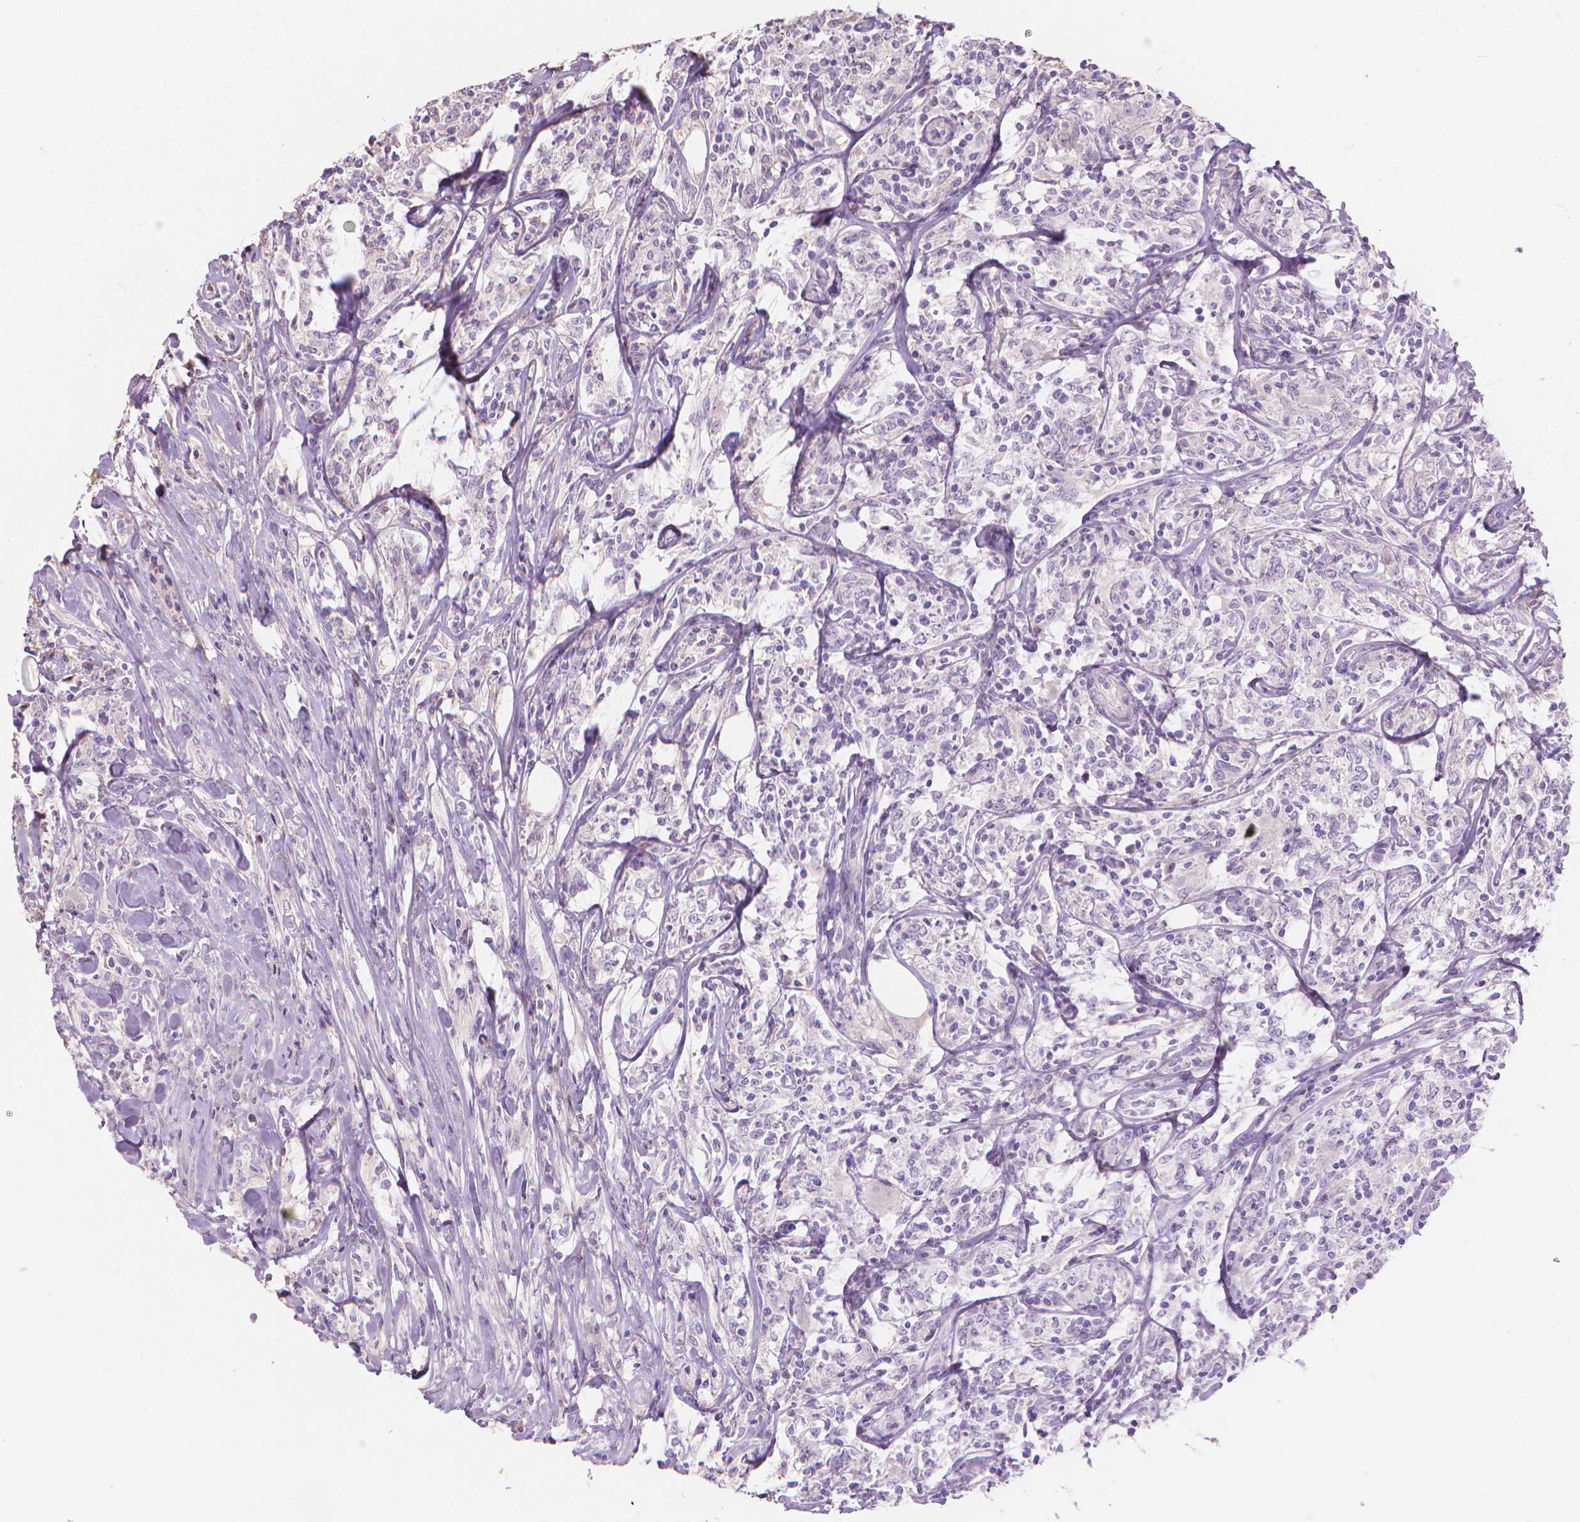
{"staining": {"intensity": "negative", "quantity": "none", "location": "none"}, "tissue": "lymphoma", "cell_type": "Tumor cells", "image_type": "cancer", "snomed": [{"axis": "morphology", "description": "Malignant lymphoma, non-Hodgkin's type, High grade"}, {"axis": "topography", "description": "Lymph node"}], "caption": "A photomicrograph of human malignant lymphoma, non-Hodgkin's type (high-grade) is negative for staining in tumor cells.", "gene": "CABCOCO1", "patient": {"sex": "female", "age": 84}}